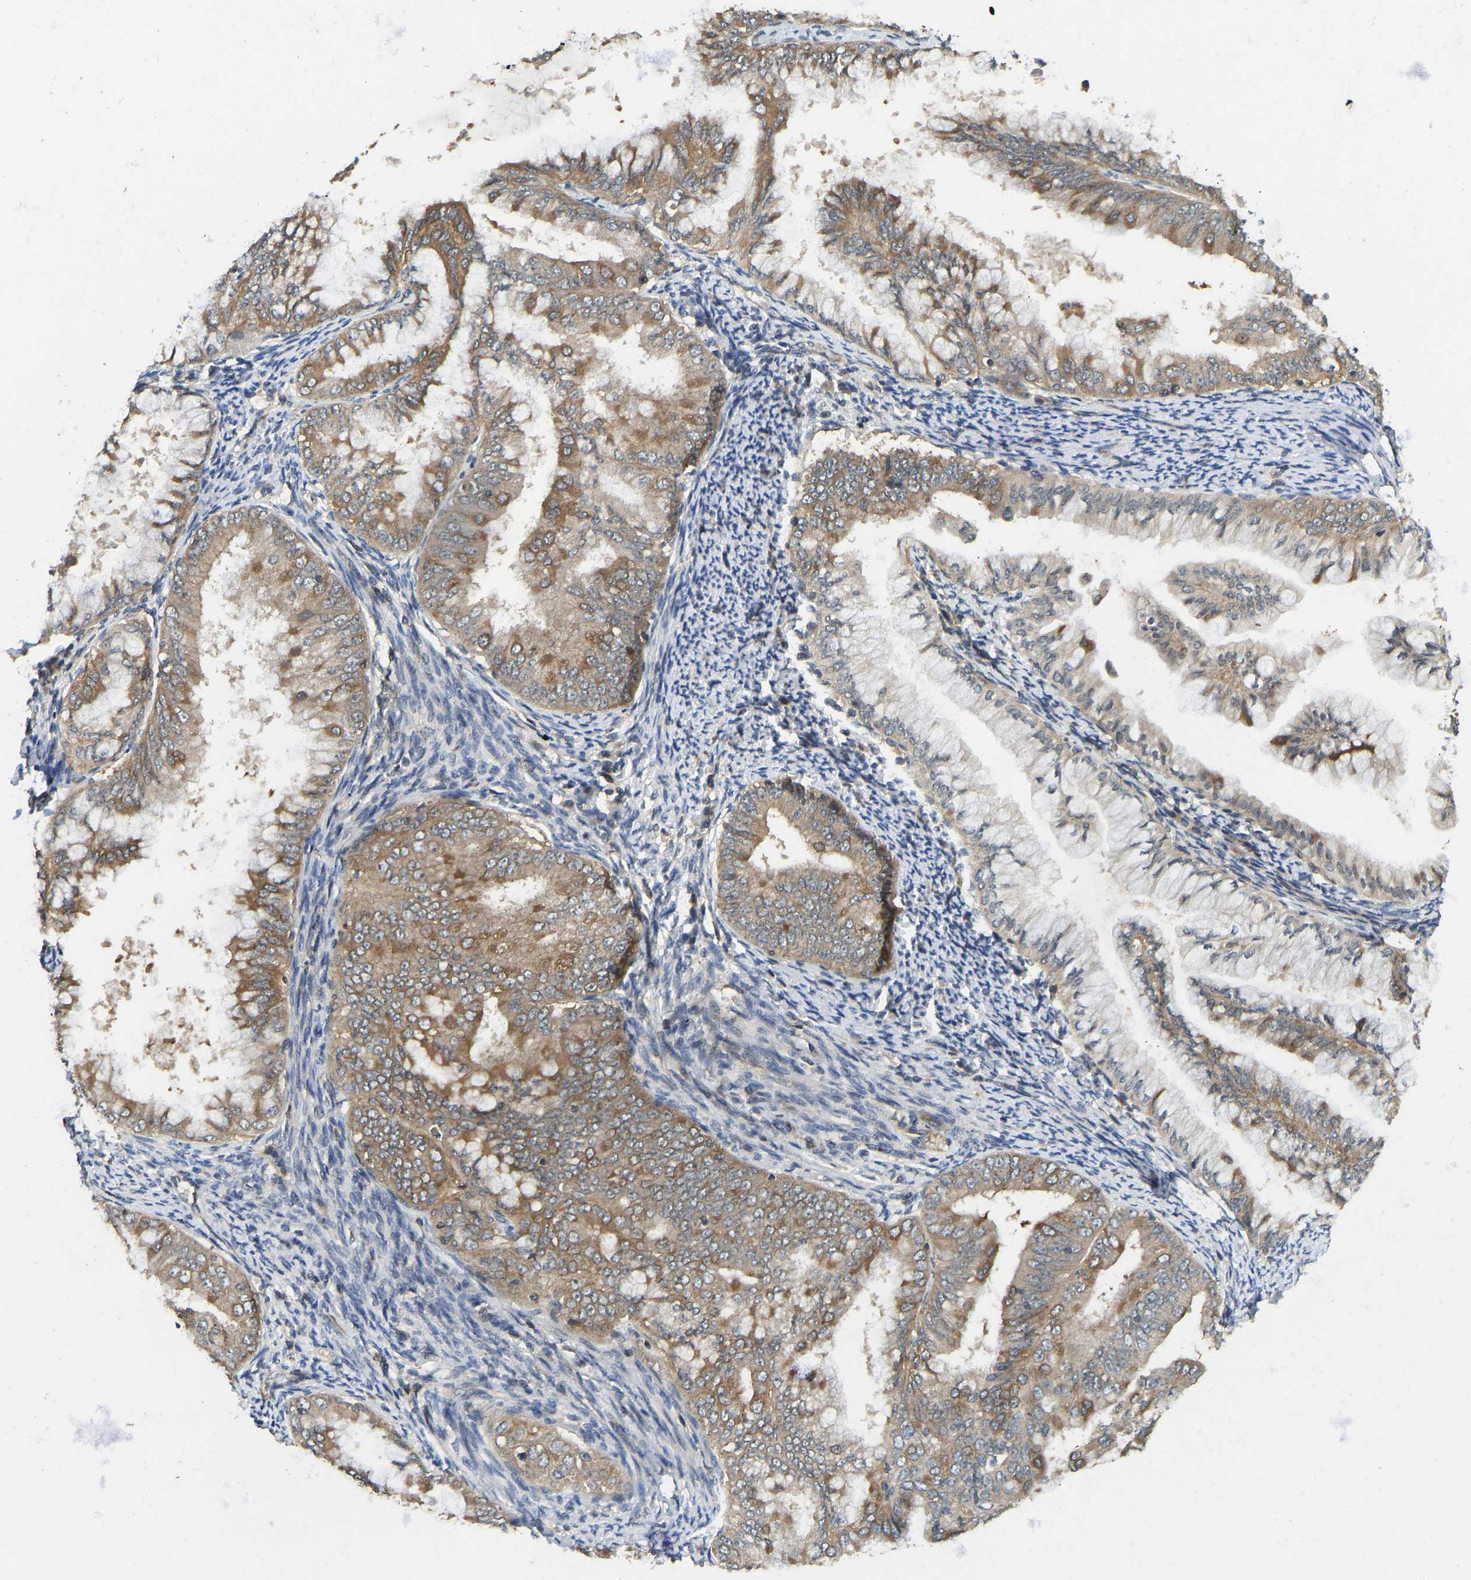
{"staining": {"intensity": "moderate", "quantity": ">75%", "location": "cytoplasmic/membranous"}, "tissue": "endometrial cancer", "cell_type": "Tumor cells", "image_type": "cancer", "snomed": [{"axis": "morphology", "description": "Adenocarcinoma, NOS"}, {"axis": "topography", "description": "Endometrium"}], "caption": "Endometrial cancer (adenocarcinoma) stained for a protein exhibits moderate cytoplasmic/membranous positivity in tumor cells. (Stains: DAB (3,3'-diaminobenzidine) in brown, nuclei in blue, Microscopy: brightfield microscopy at high magnification).", "gene": "NDRG3", "patient": {"sex": "female", "age": 63}}